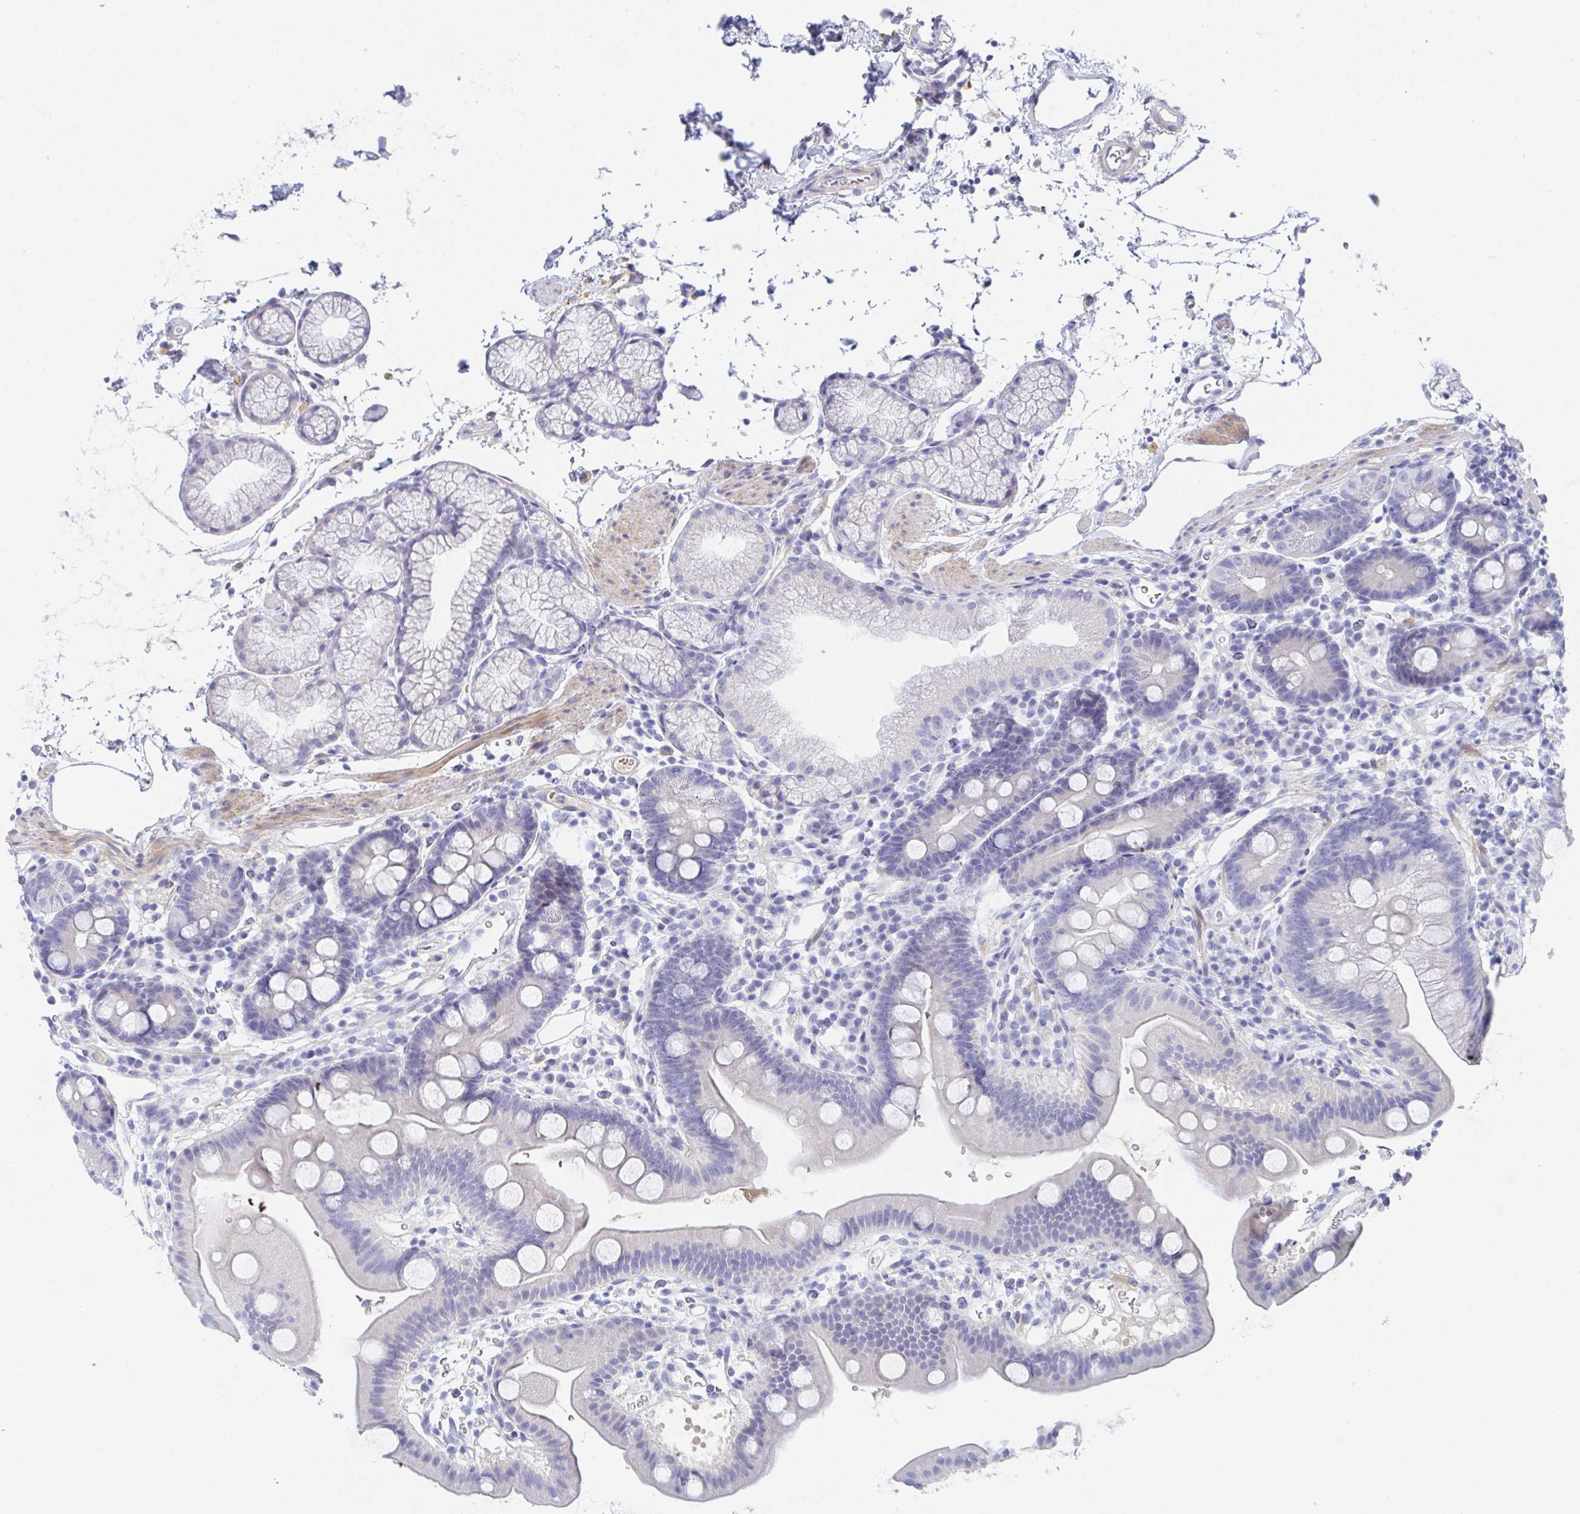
{"staining": {"intensity": "negative", "quantity": "none", "location": "none"}, "tissue": "duodenum", "cell_type": "Glandular cells", "image_type": "normal", "snomed": [{"axis": "morphology", "description": "Normal tissue, NOS"}, {"axis": "topography", "description": "Duodenum"}], "caption": "The micrograph shows no significant staining in glandular cells of duodenum. (DAB (3,3'-diaminobenzidine) immunohistochemistry, high magnification).", "gene": "TNFAIP6", "patient": {"sex": "male", "age": 59}}